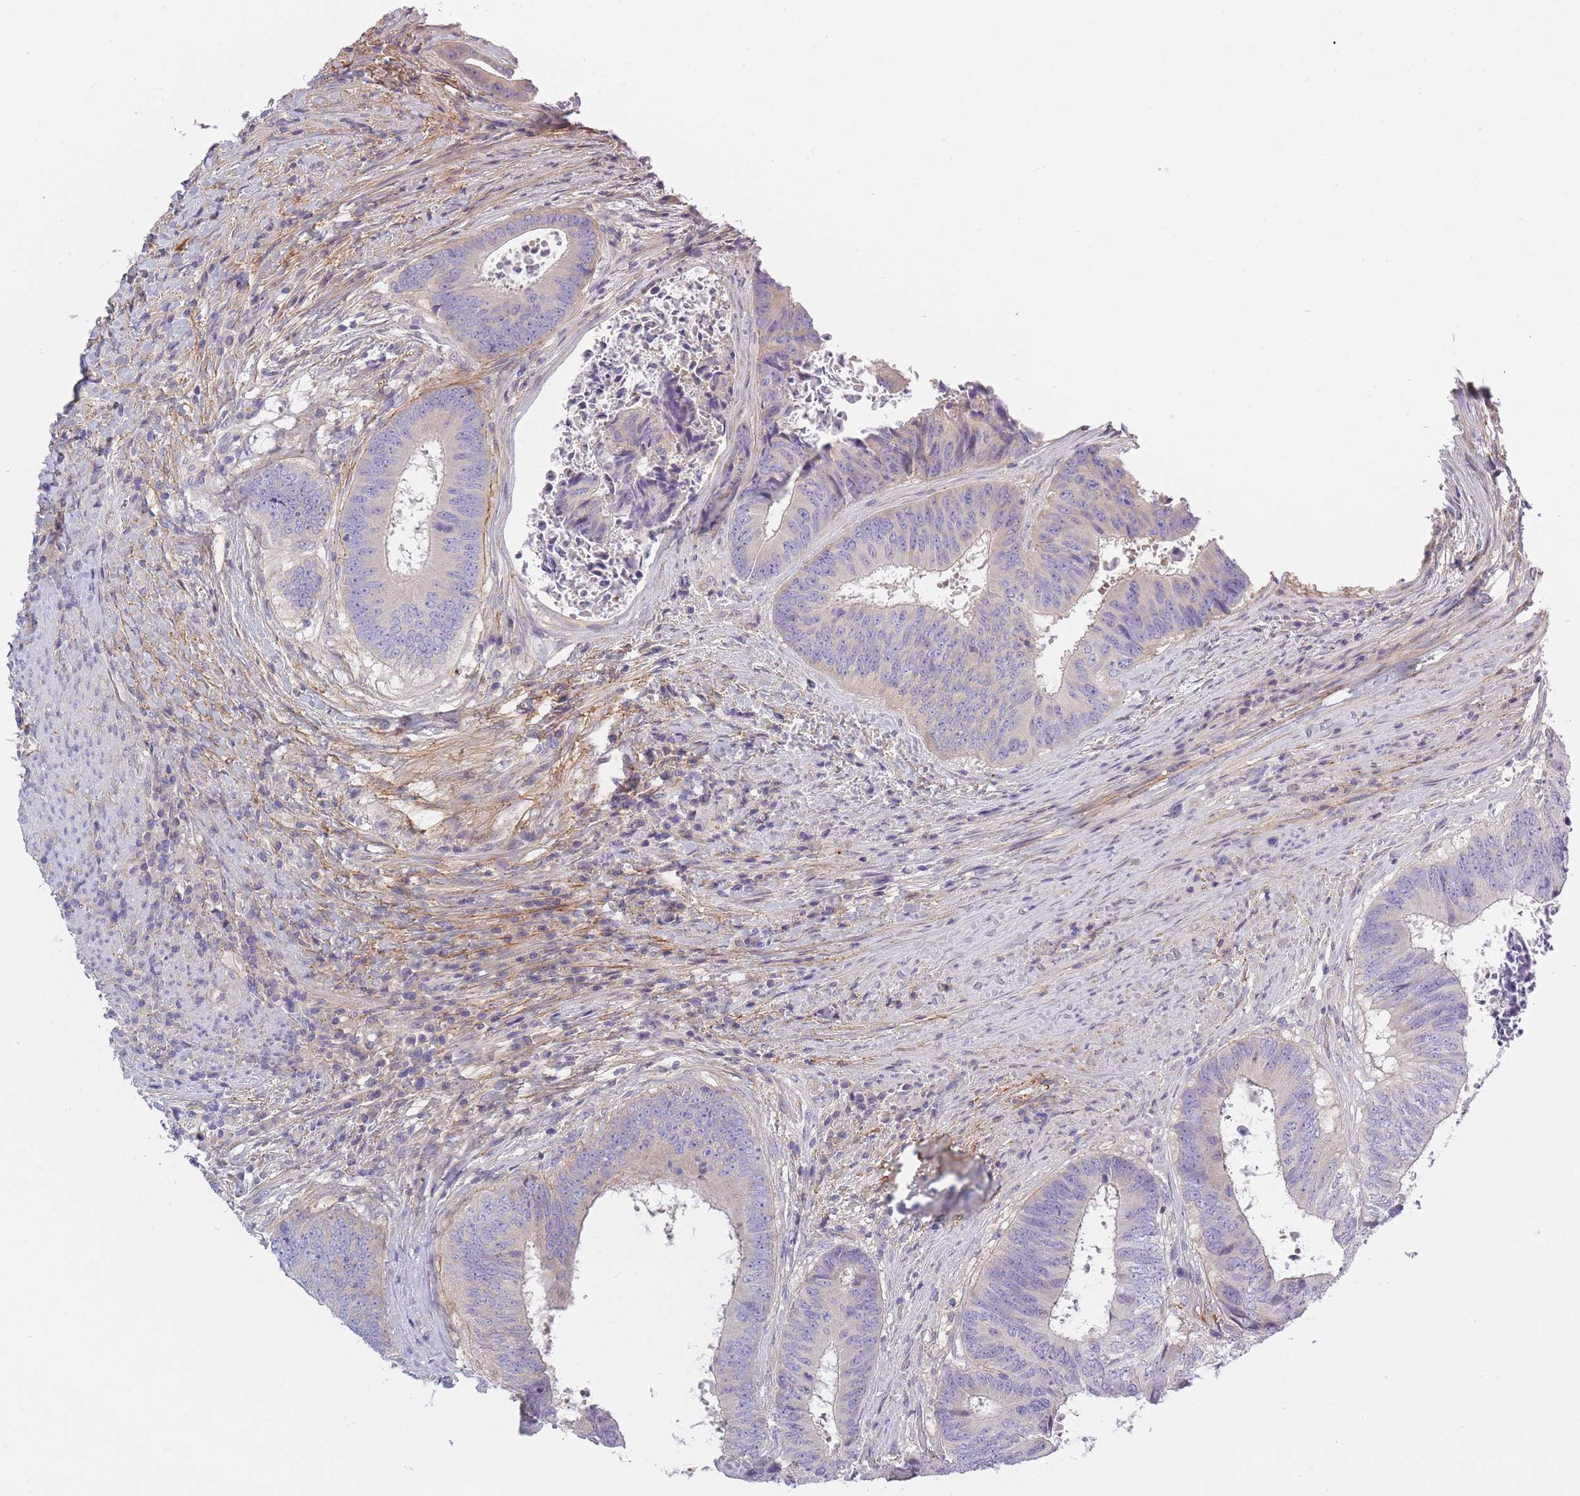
{"staining": {"intensity": "negative", "quantity": "none", "location": "none"}, "tissue": "colorectal cancer", "cell_type": "Tumor cells", "image_type": "cancer", "snomed": [{"axis": "morphology", "description": "Adenocarcinoma, NOS"}, {"axis": "topography", "description": "Rectum"}], "caption": "Immunohistochemical staining of human colorectal cancer shows no significant positivity in tumor cells. Brightfield microscopy of immunohistochemistry (IHC) stained with DAB (3,3'-diaminobenzidine) (brown) and hematoxylin (blue), captured at high magnification.", "gene": "AP3M2", "patient": {"sex": "male", "age": 72}}